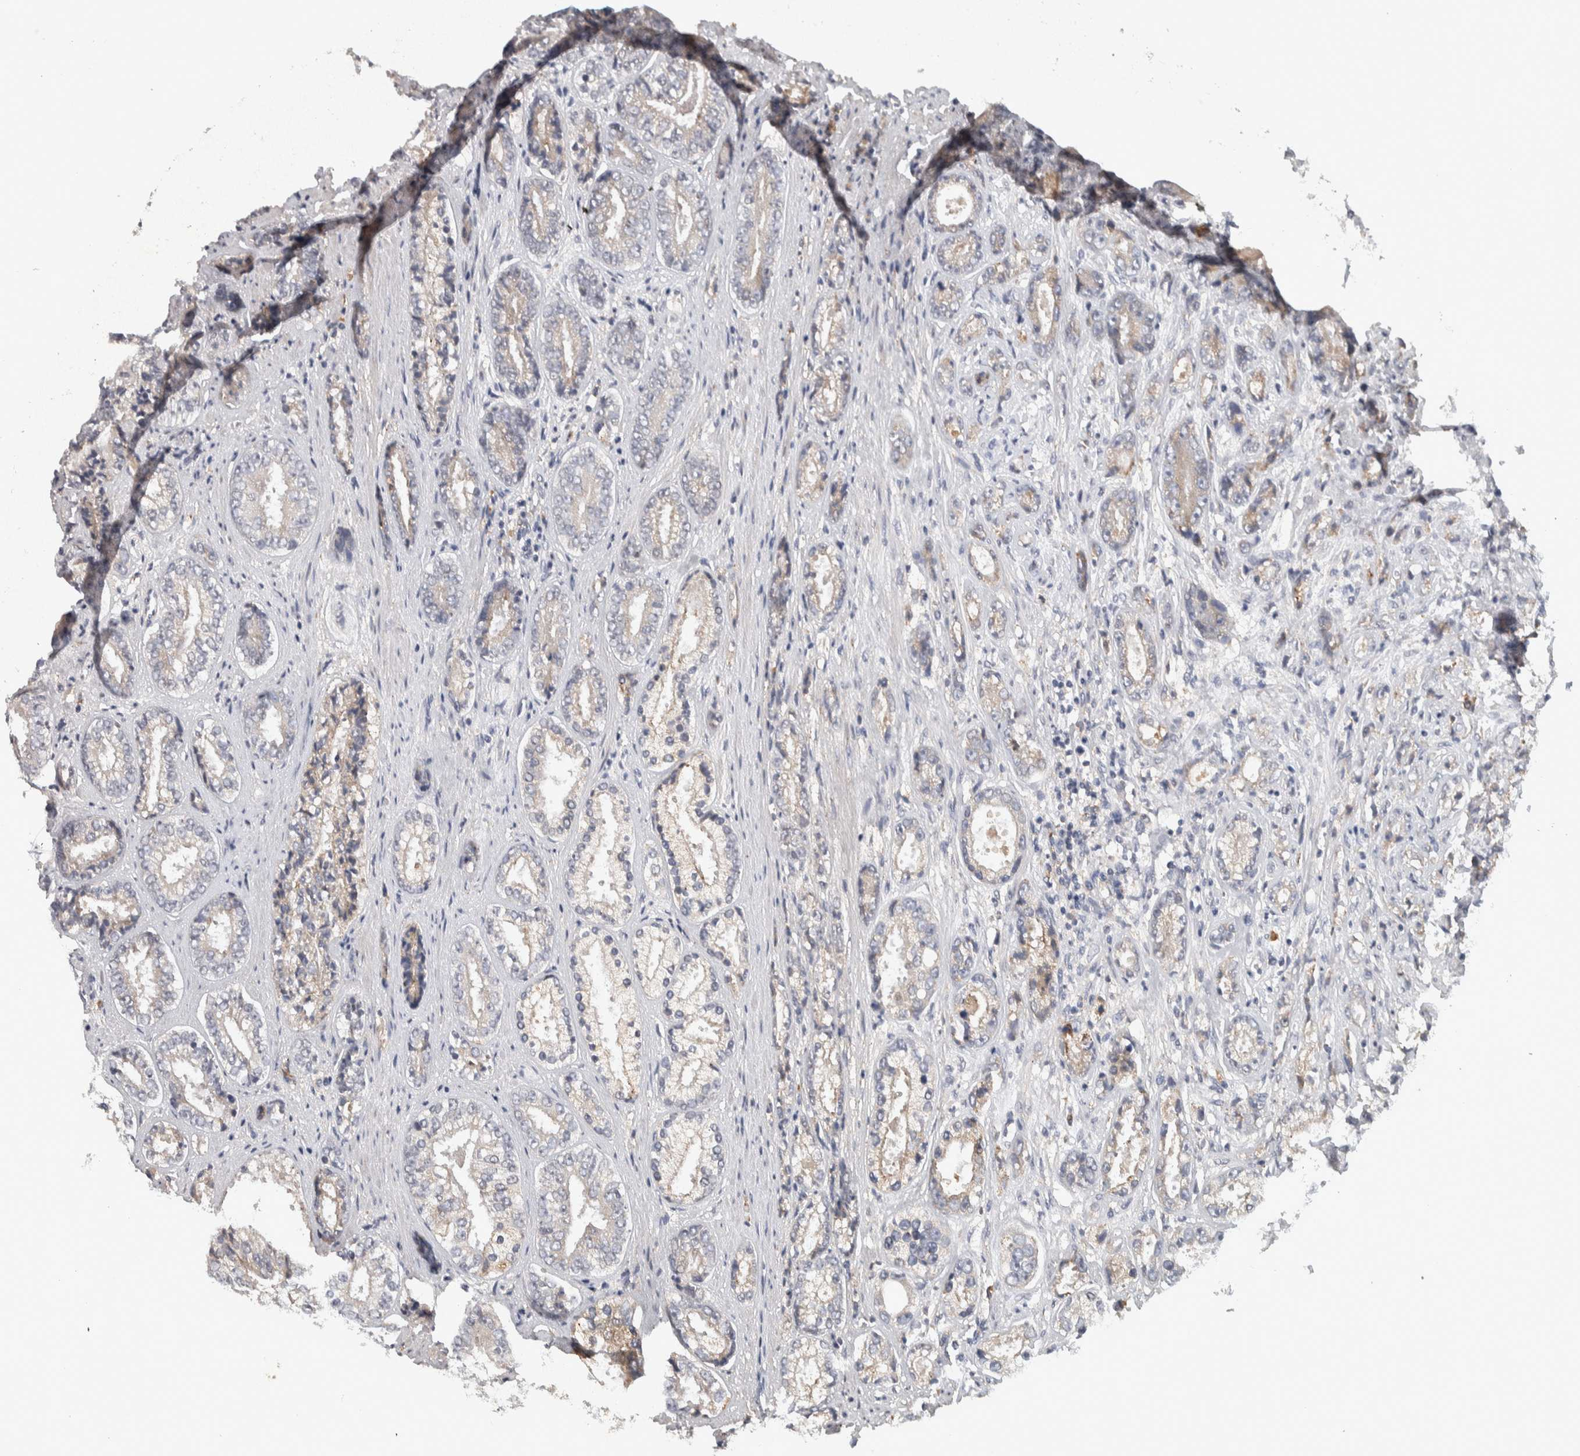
{"staining": {"intensity": "negative", "quantity": "none", "location": "none"}, "tissue": "prostate cancer", "cell_type": "Tumor cells", "image_type": "cancer", "snomed": [{"axis": "morphology", "description": "Adenocarcinoma, High grade"}, {"axis": "topography", "description": "Prostate"}], "caption": "DAB immunohistochemical staining of human prostate cancer (adenocarcinoma (high-grade)) displays no significant positivity in tumor cells.", "gene": "ADPRM", "patient": {"sex": "male", "age": 61}}